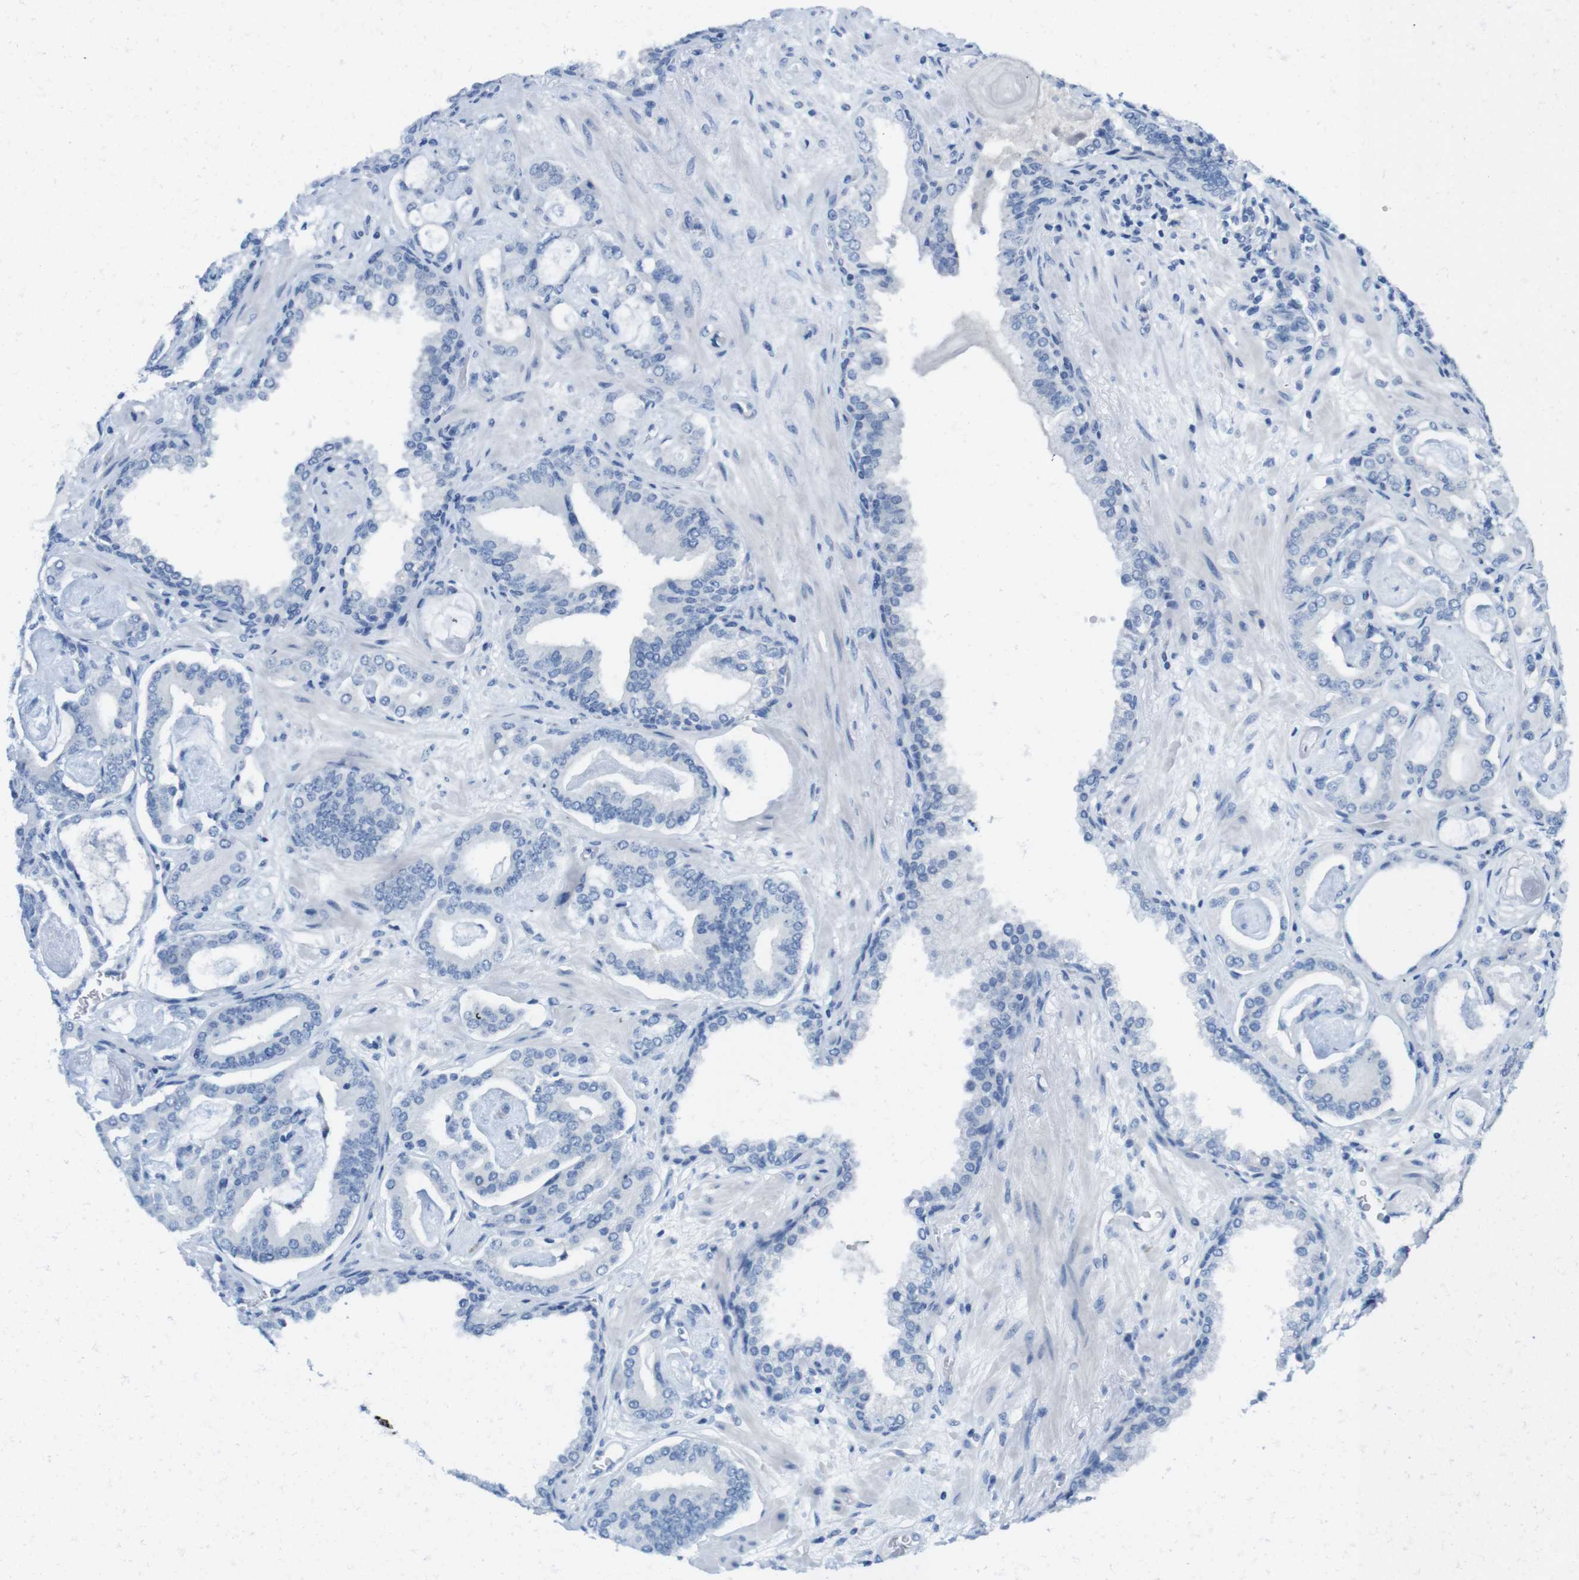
{"staining": {"intensity": "negative", "quantity": "none", "location": "none"}, "tissue": "prostate cancer", "cell_type": "Tumor cells", "image_type": "cancer", "snomed": [{"axis": "morphology", "description": "Adenocarcinoma, Low grade"}, {"axis": "topography", "description": "Prostate"}], "caption": "Prostate cancer (low-grade adenocarcinoma) was stained to show a protein in brown. There is no significant expression in tumor cells.", "gene": "OPN1SW", "patient": {"sex": "male", "age": 53}}